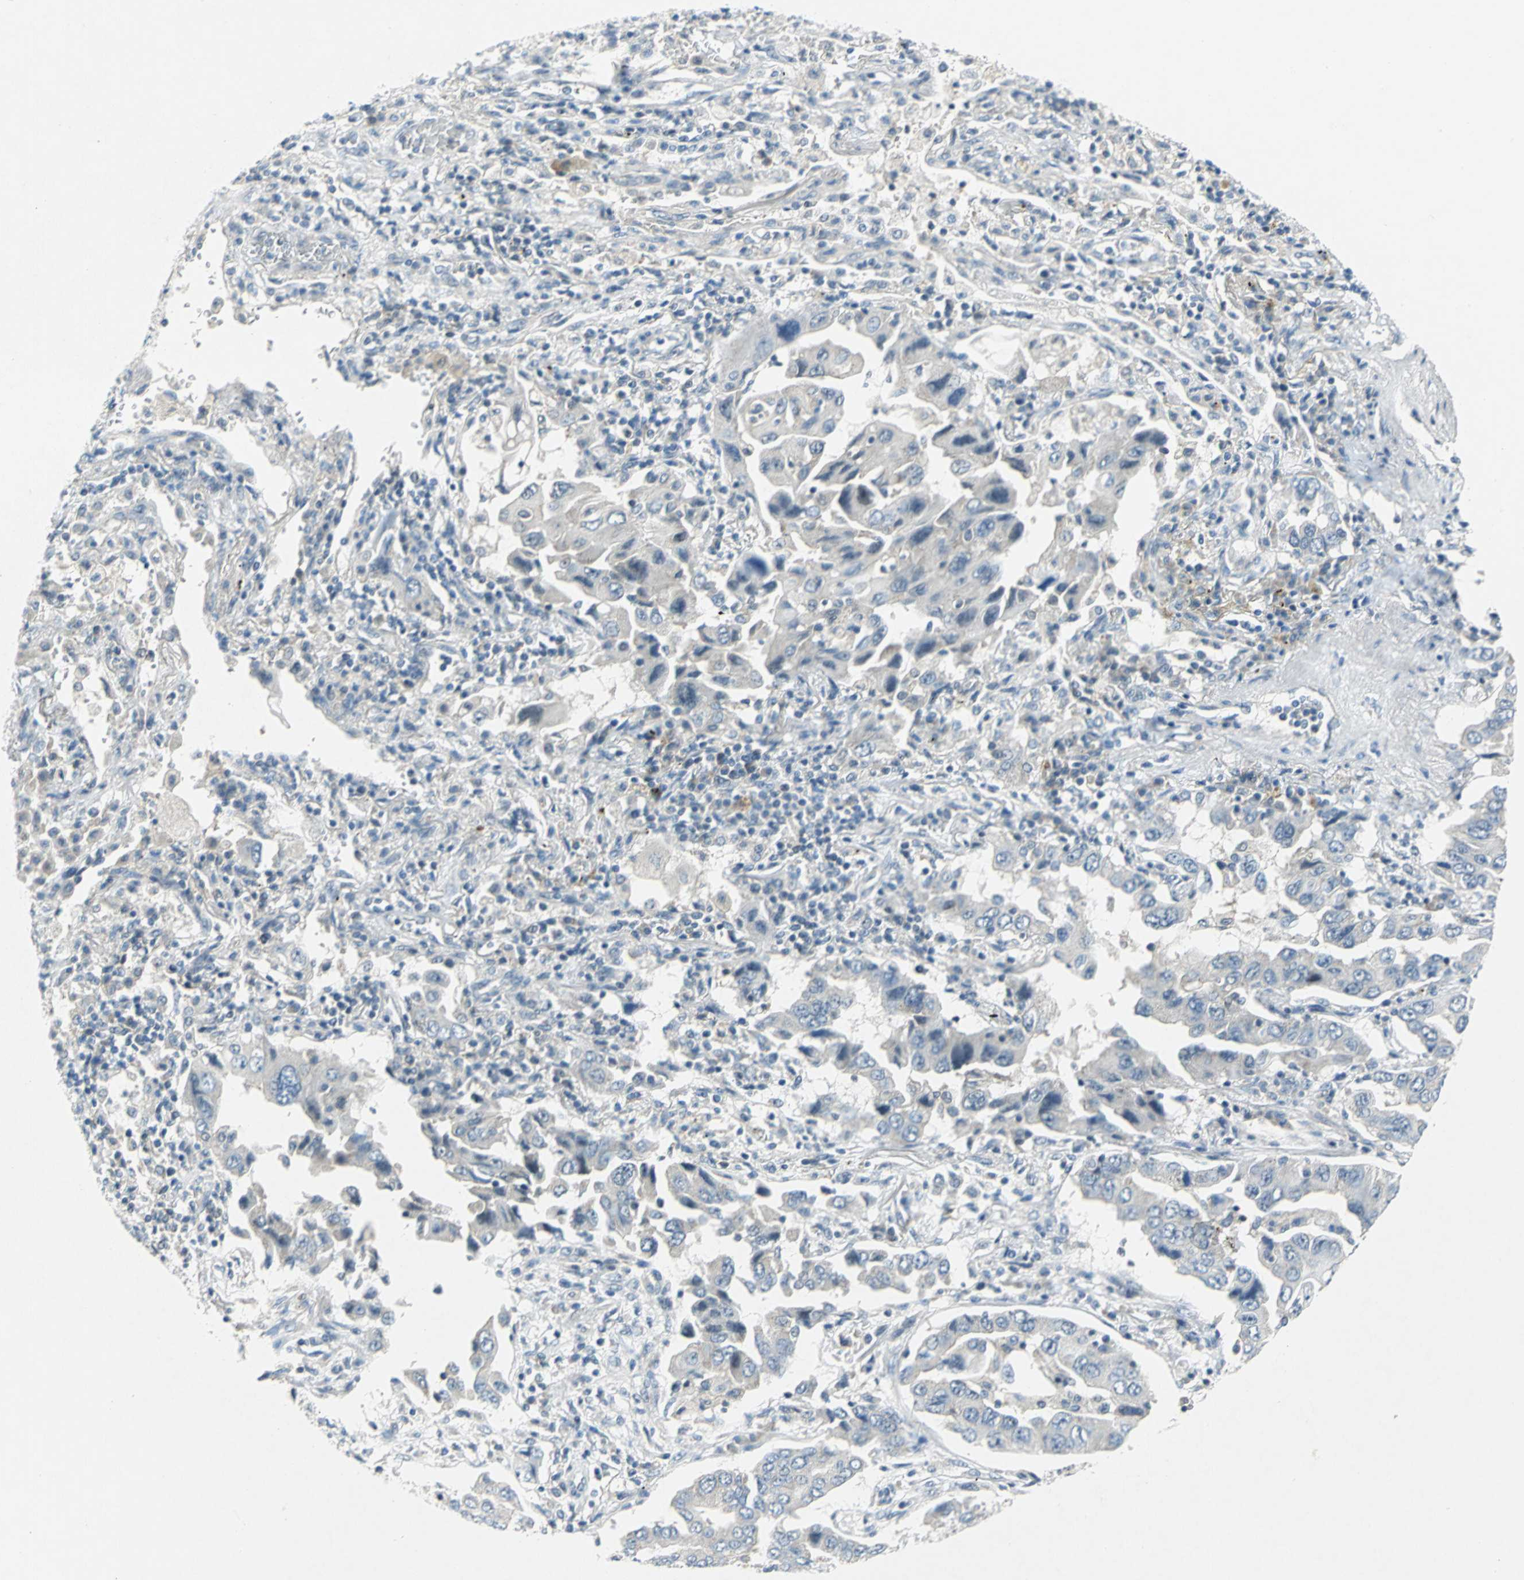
{"staining": {"intensity": "negative", "quantity": "none", "location": "none"}, "tissue": "lung cancer", "cell_type": "Tumor cells", "image_type": "cancer", "snomed": [{"axis": "morphology", "description": "Adenocarcinoma, NOS"}, {"axis": "topography", "description": "Lung"}], "caption": "The histopathology image exhibits no significant staining in tumor cells of lung cancer. Nuclei are stained in blue.", "gene": "PIN1", "patient": {"sex": "female", "age": 65}}